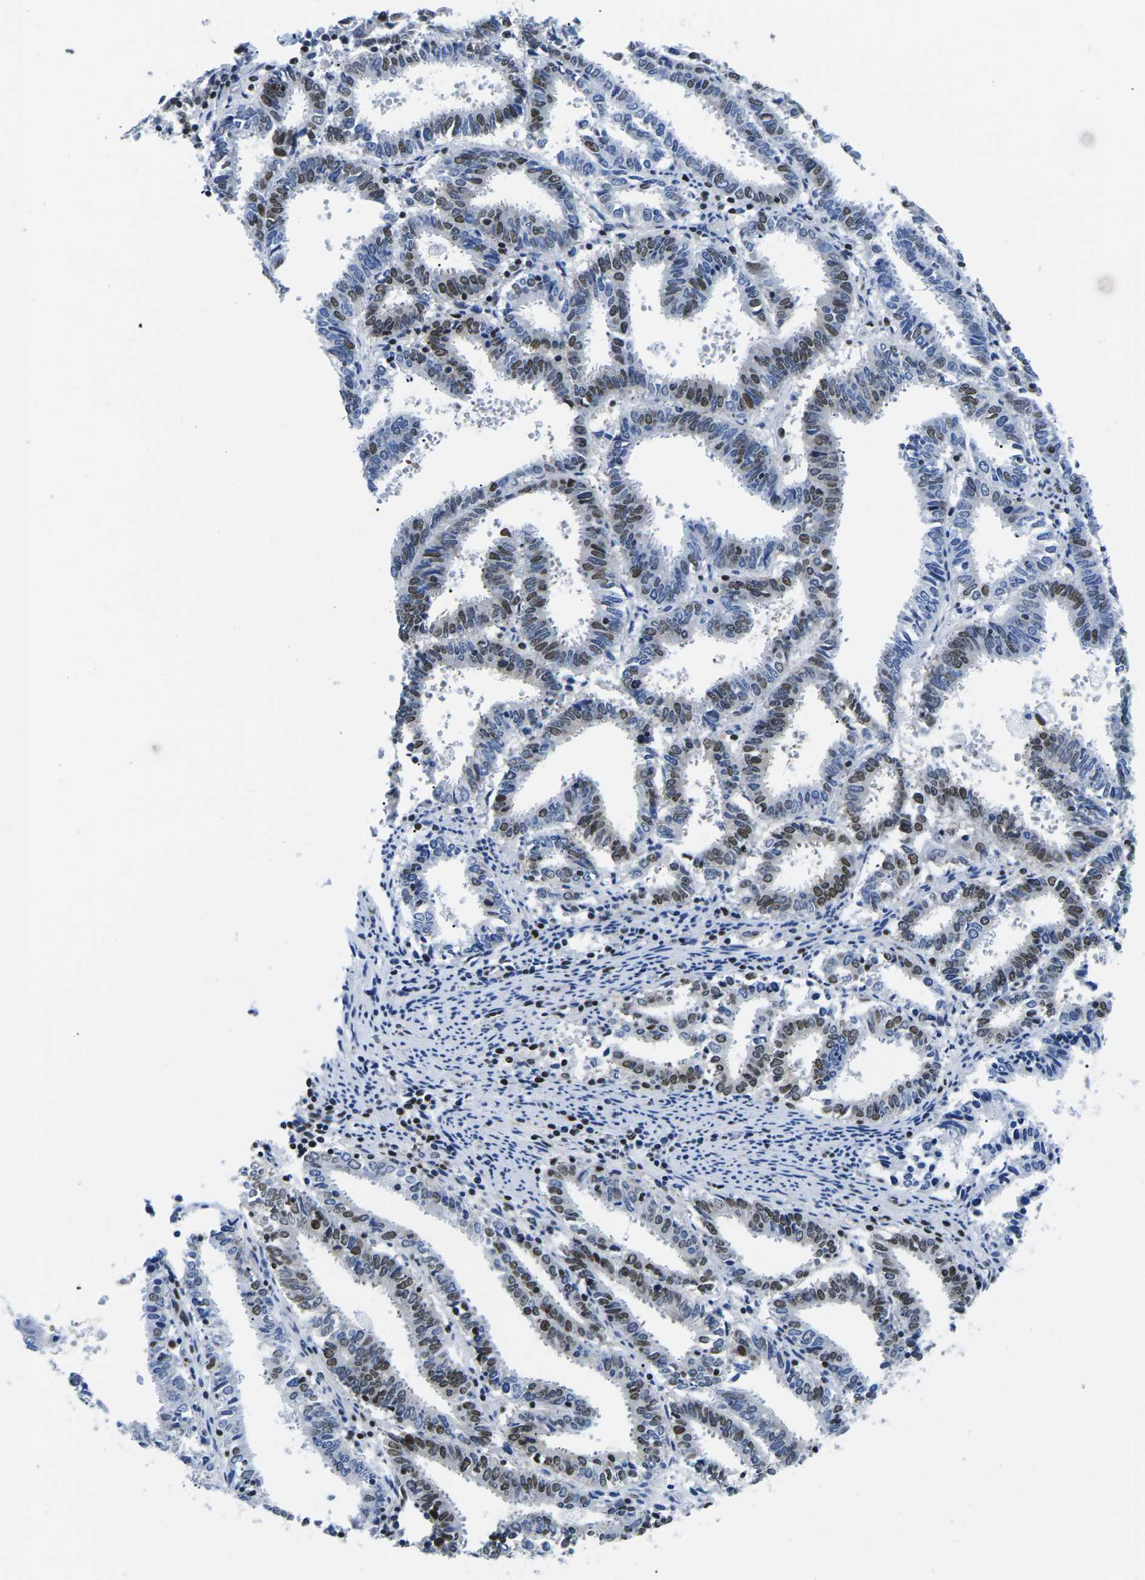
{"staining": {"intensity": "moderate", "quantity": ">75%", "location": "nuclear"}, "tissue": "endometrial cancer", "cell_type": "Tumor cells", "image_type": "cancer", "snomed": [{"axis": "morphology", "description": "Adenocarcinoma, NOS"}, {"axis": "topography", "description": "Uterus"}], "caption": "A high-resolution photomicrograph shows immunohistochemistry (IHC) staining of endometrial cancer, which reveals moderate nuclear staining in about >75% of tumor cells.", "gene": "ATF1", "patient": {"sex": "female", "age": 83}}